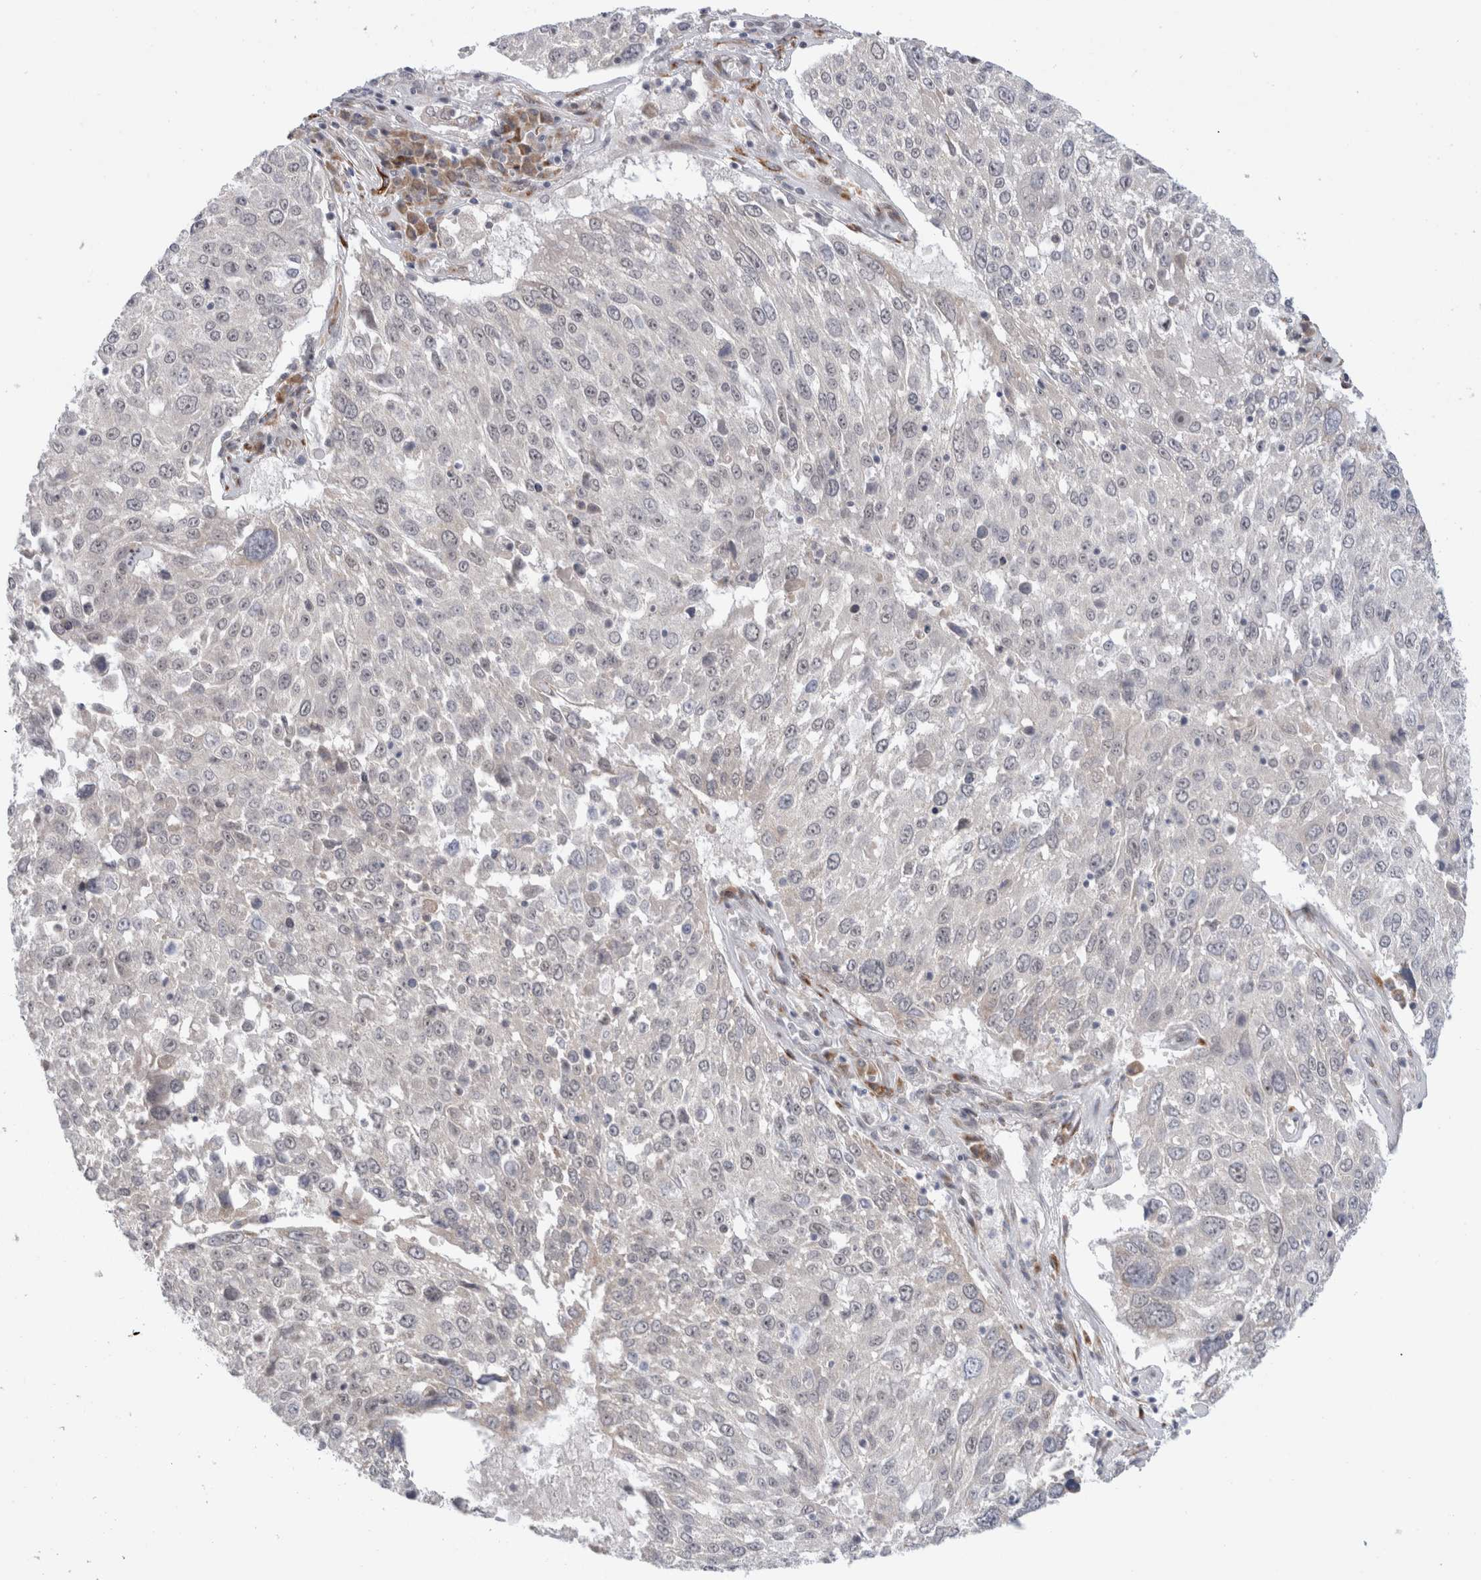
{"staining": {"intensity": "negative", "quantity": "none", "location": "none"}, "tissue": "lung cancer", "cell_type": "Tumor cells", "image_type": "cancer", "snomed": [{"axis": "morphology", "description": "Squamous cell carcinoma, NOS"}, {"axis": "topography", "description": "Lung"}], "caption": "Immunohistochemical staining of human lung squamous cell carcinoma reveals no significant expression in tumor cells.", "gene": "TRMT1L", "patient": {"sex": "male", "age": 65}}